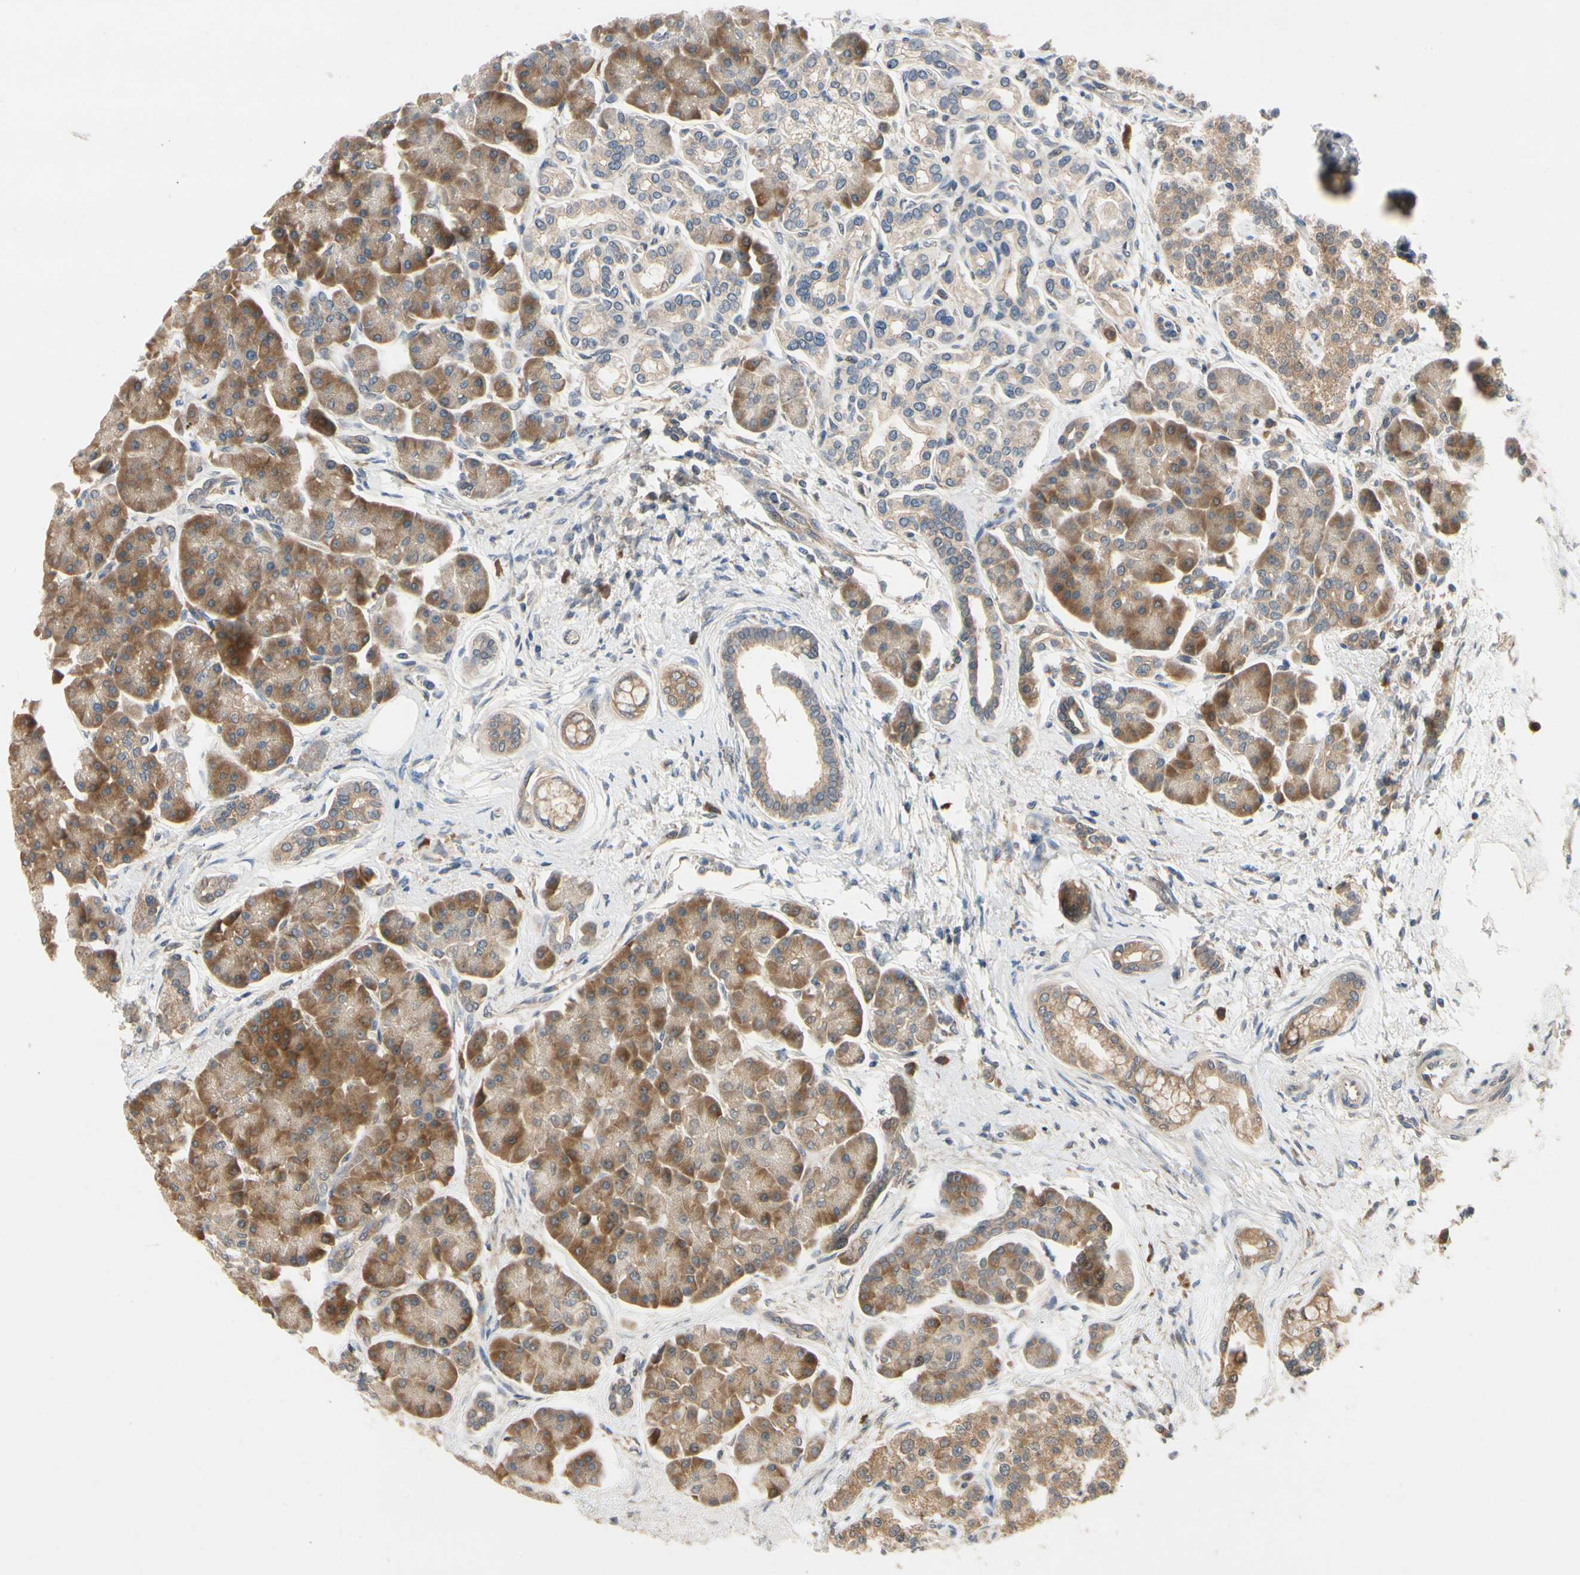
{"staining": {"intensity": "strong", "quantity": ">75%", "location": "cytoplasmic/membranous"}, "tissue": "pancreas", "cell_type": "Exocrine glandular cells", "image_type": "normal", "snomed": [{"axis": "morphology", "description": "Normal tissue, NOS"}, {"axis": "topography", "description": "Pancreas"}], "caption": "IHC micrograph of unremarkable pancreas: pancreas stained using immunohistochemistry (IHC) displays high levels of strong protein expression localized specifically in the cytoplasmic/membranous of exocrine glandular cells, appearing as a cytoplasmic/membranous brown color.", "gene": "TDRP", "patient": {"sex": "female", "age": 70}}